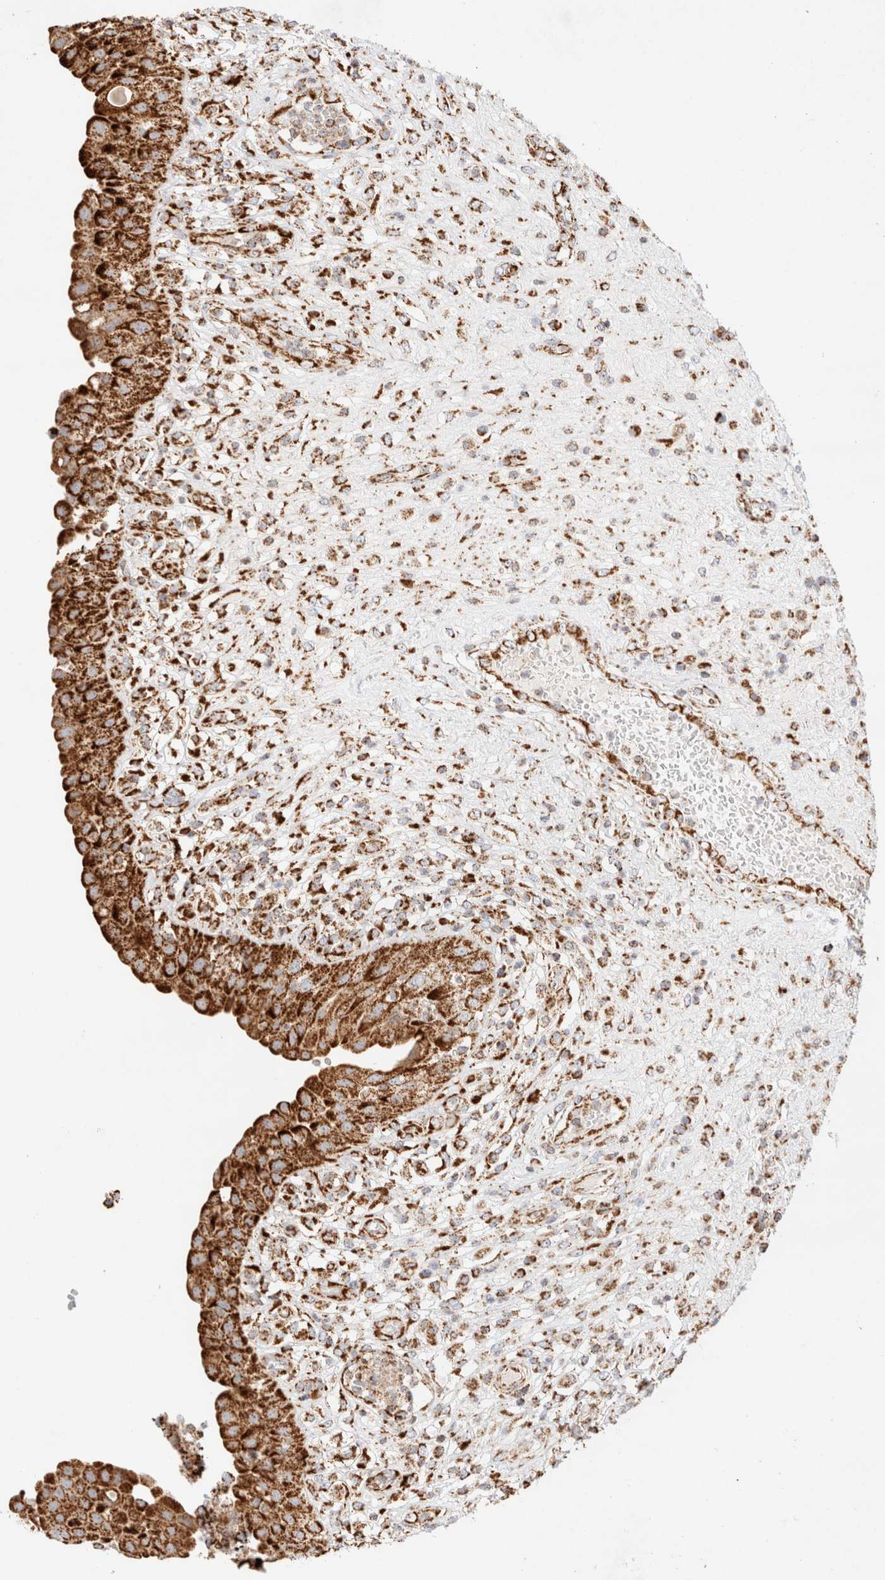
{"staining": {"intensity": "strong", "quantity": ">75%", "location": "cytoplasmic/membranous"}, "tissue": "urinary bladder", "cell_type": "Urothelial cells", "image_type": "normal", "snomed": [{"axis": "morphology", "description": "Normal tissue, NOS"}, {"axis": "topography", "description": "Urinary bladder"}], "caption": "Approximately >75% of urothelial cells in benign urinary bladder show strong cytoplasmic/membranous protein staining as visualized by brown immunohistochemical staining.", "gene": "PHB2", "patient": {"sex": "female", "age": 62}}